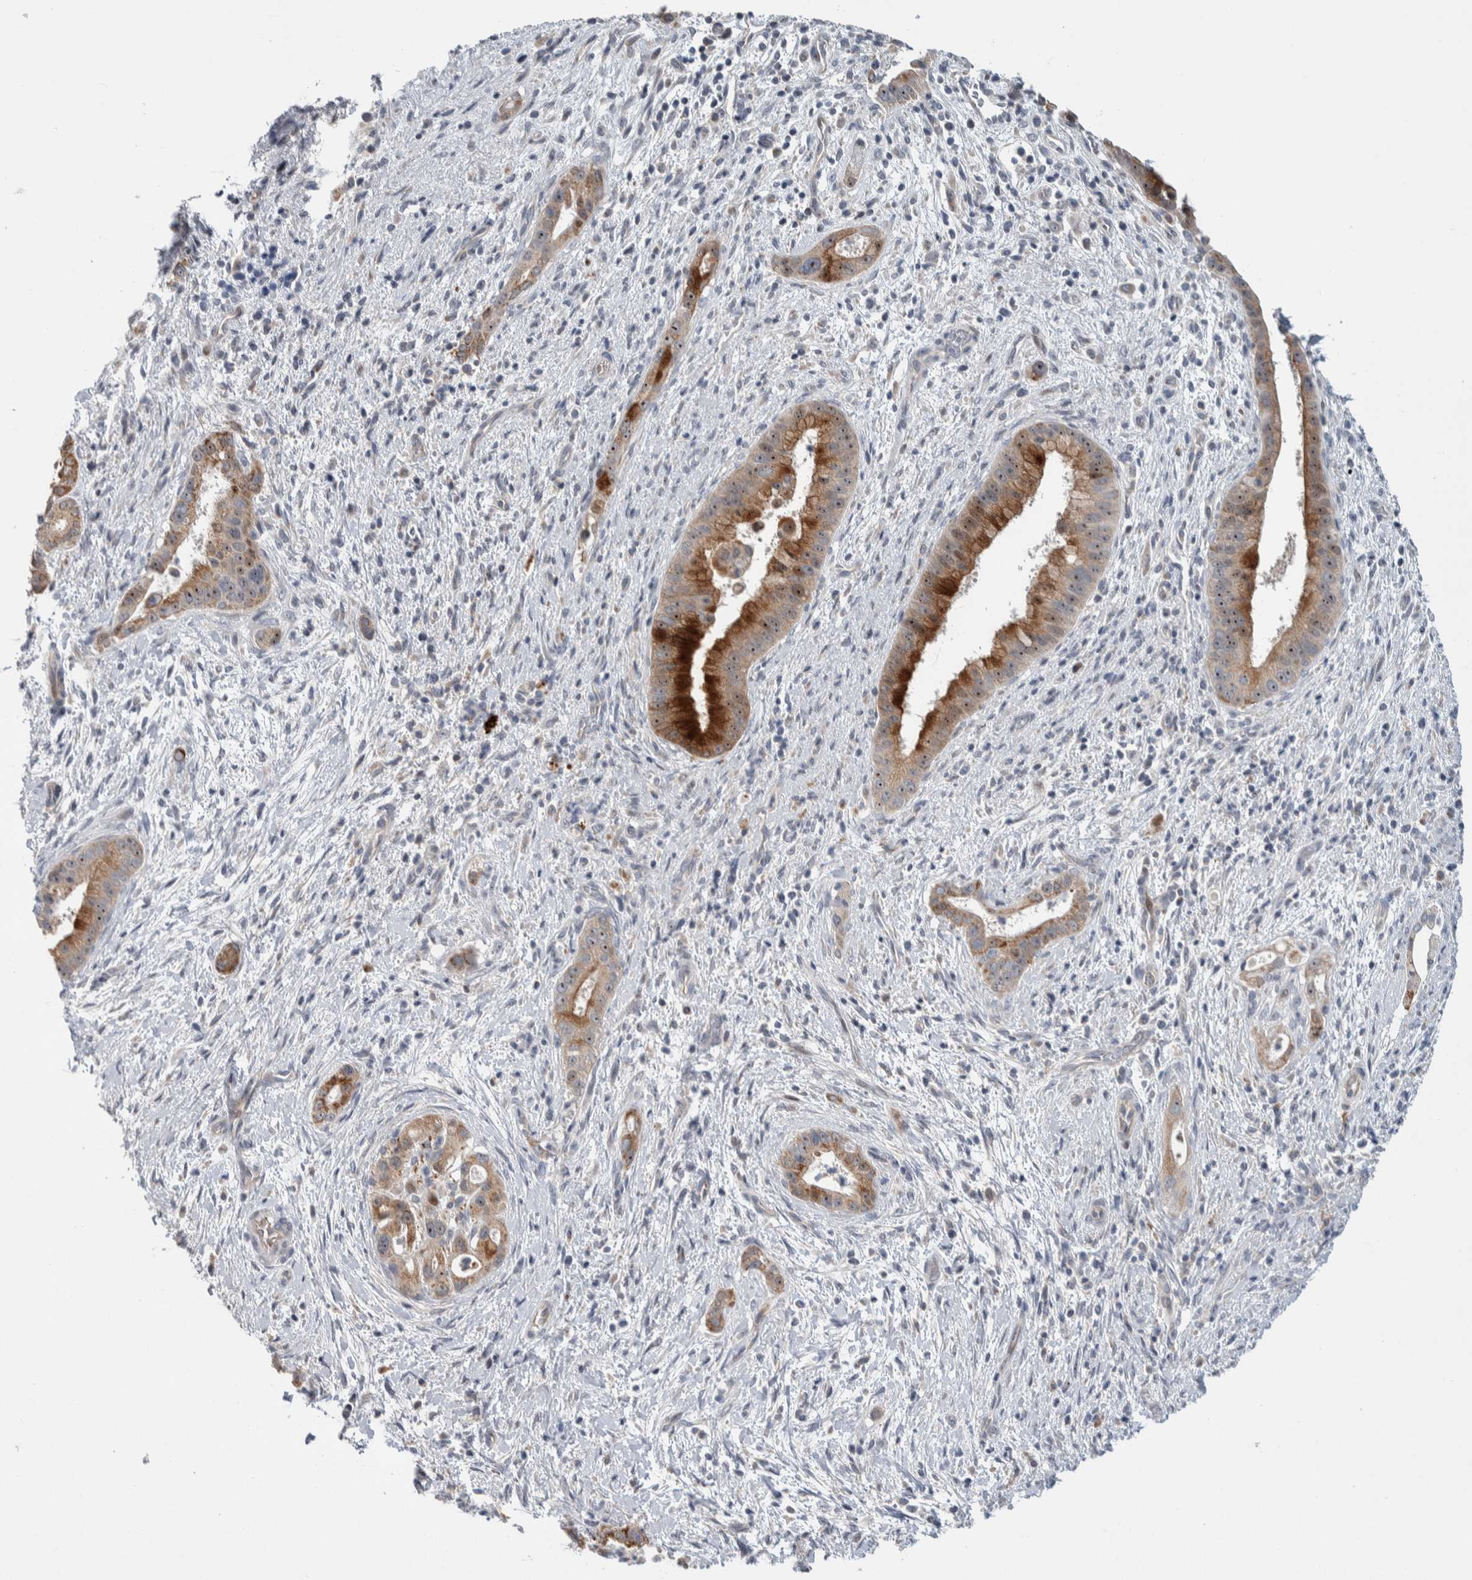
{"staining": {"intensity": "strong", "quantity": ">75%", "location": "cytoplasmic/membranous,nuclear"}, "tissue": "liver cancer", "cell_type": "Tumor cells", "image_type": "cancer", "snomed": [{"axis": "morphology", "description": "Cholangiocarcinoma"}, {"axis": "topography", "description": "Liver"}], "caption": "Protein expression analysis of cholangiocarcinoma (liver) reveals strong cytoplasmic/membranous and nuclear positivity in about >75% of tumor cells.", "gene": "PRRG4", "patient": {"sex": "female", "age": 54}}